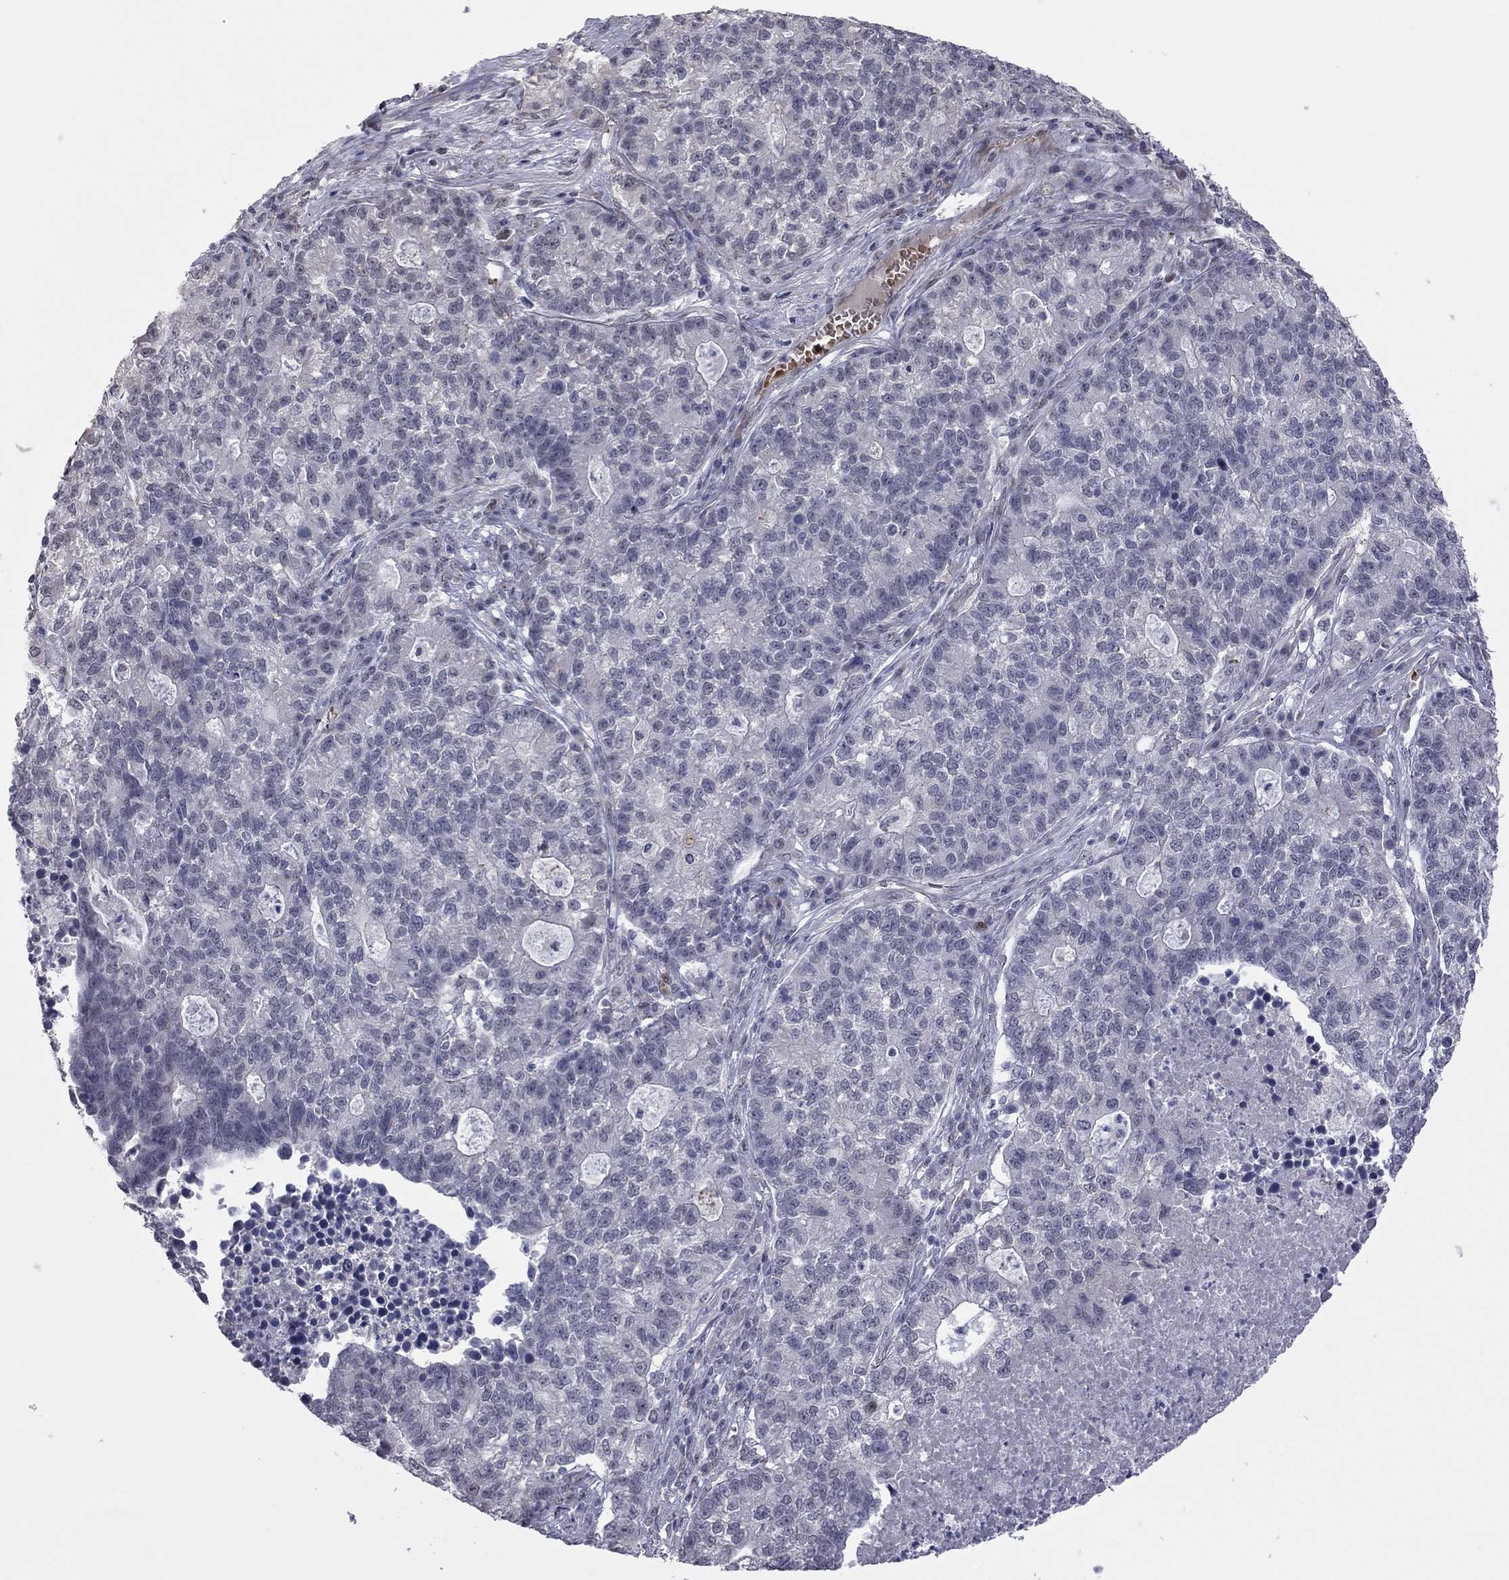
{"staining": {"intensity": "negative", "quantity": "none", "location": "none"}, "tissue": "lung cancer", "cell_type": "Tumor cells", "image_type": "cancer", "snomed": [{"axis": "morphology", "description": "Adenocarcinoma, NOS"}, {"axis": "topography", "description": "Lung"}], "caption": "Tumor cells are negative for brown protein staining in lung cancer.", "gene": "MC3R", "patient": {"sex": "male", "age": 57}}